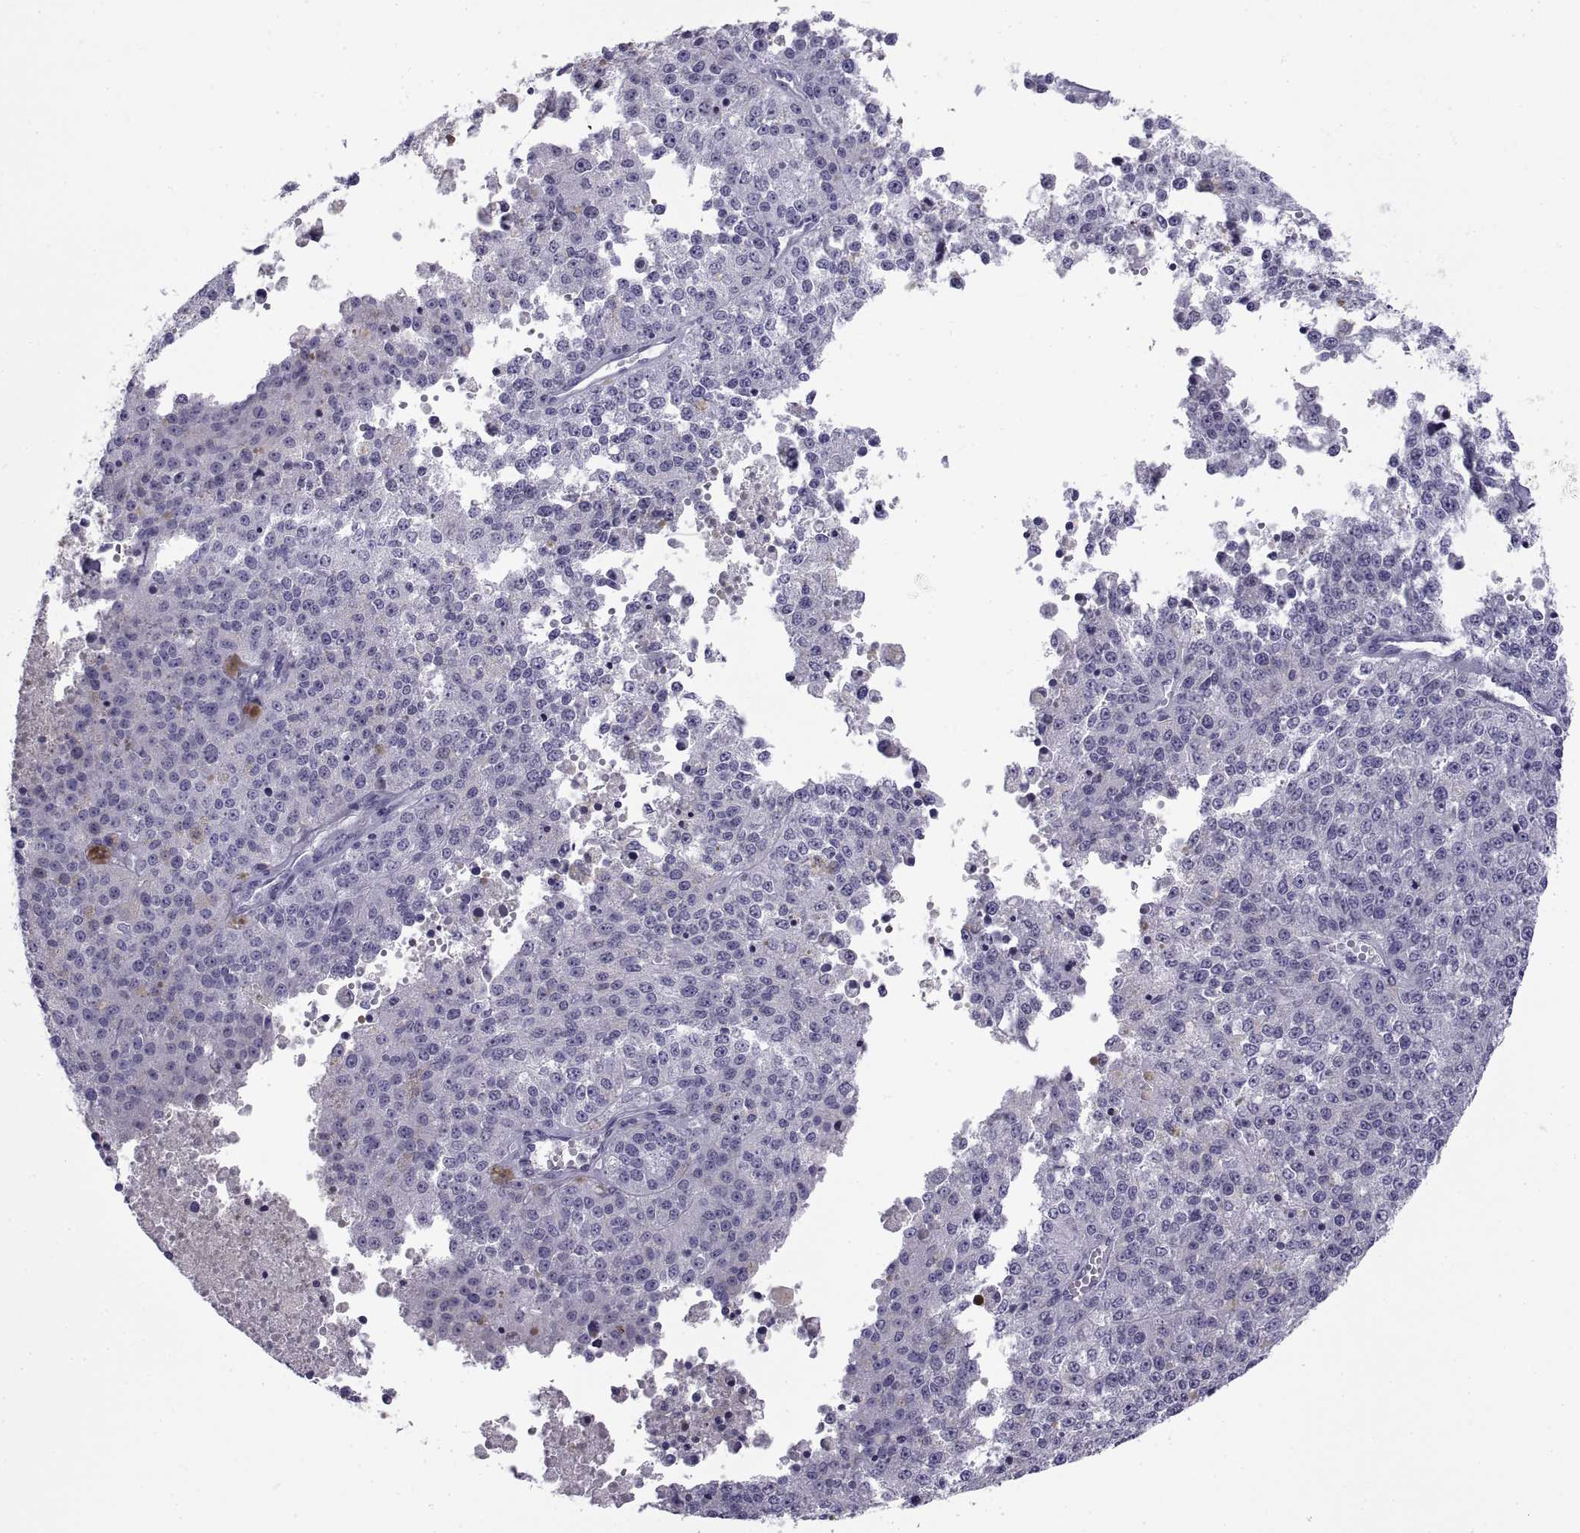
{"staining": {"intensity": "negative", "quantity": "none", "location": "none"}, "tissue": "melanoma", "cell_type": "Tumor cells", "image_type": "cancer", "snomed": [{"axis": "morphology", "description": "Malignant melanoma, Metastatic site"}, {"axis": "topography", "description": "Lymph node"}], "caption": "A high-resolution photomicrograph shows immunohistochemistry (IHC) staining of melanoma, which demonstrates no significant positivity in tumor cells. (Stains: DAB (3,3'-diaminobenzidine) immunohistochemistry (IHC) with hematoxylin counter stain, Microscopy: brightfield microscopy at high magnification).", "gene": "NPTX2", "patient": {"sex": "female", "age": 64}}